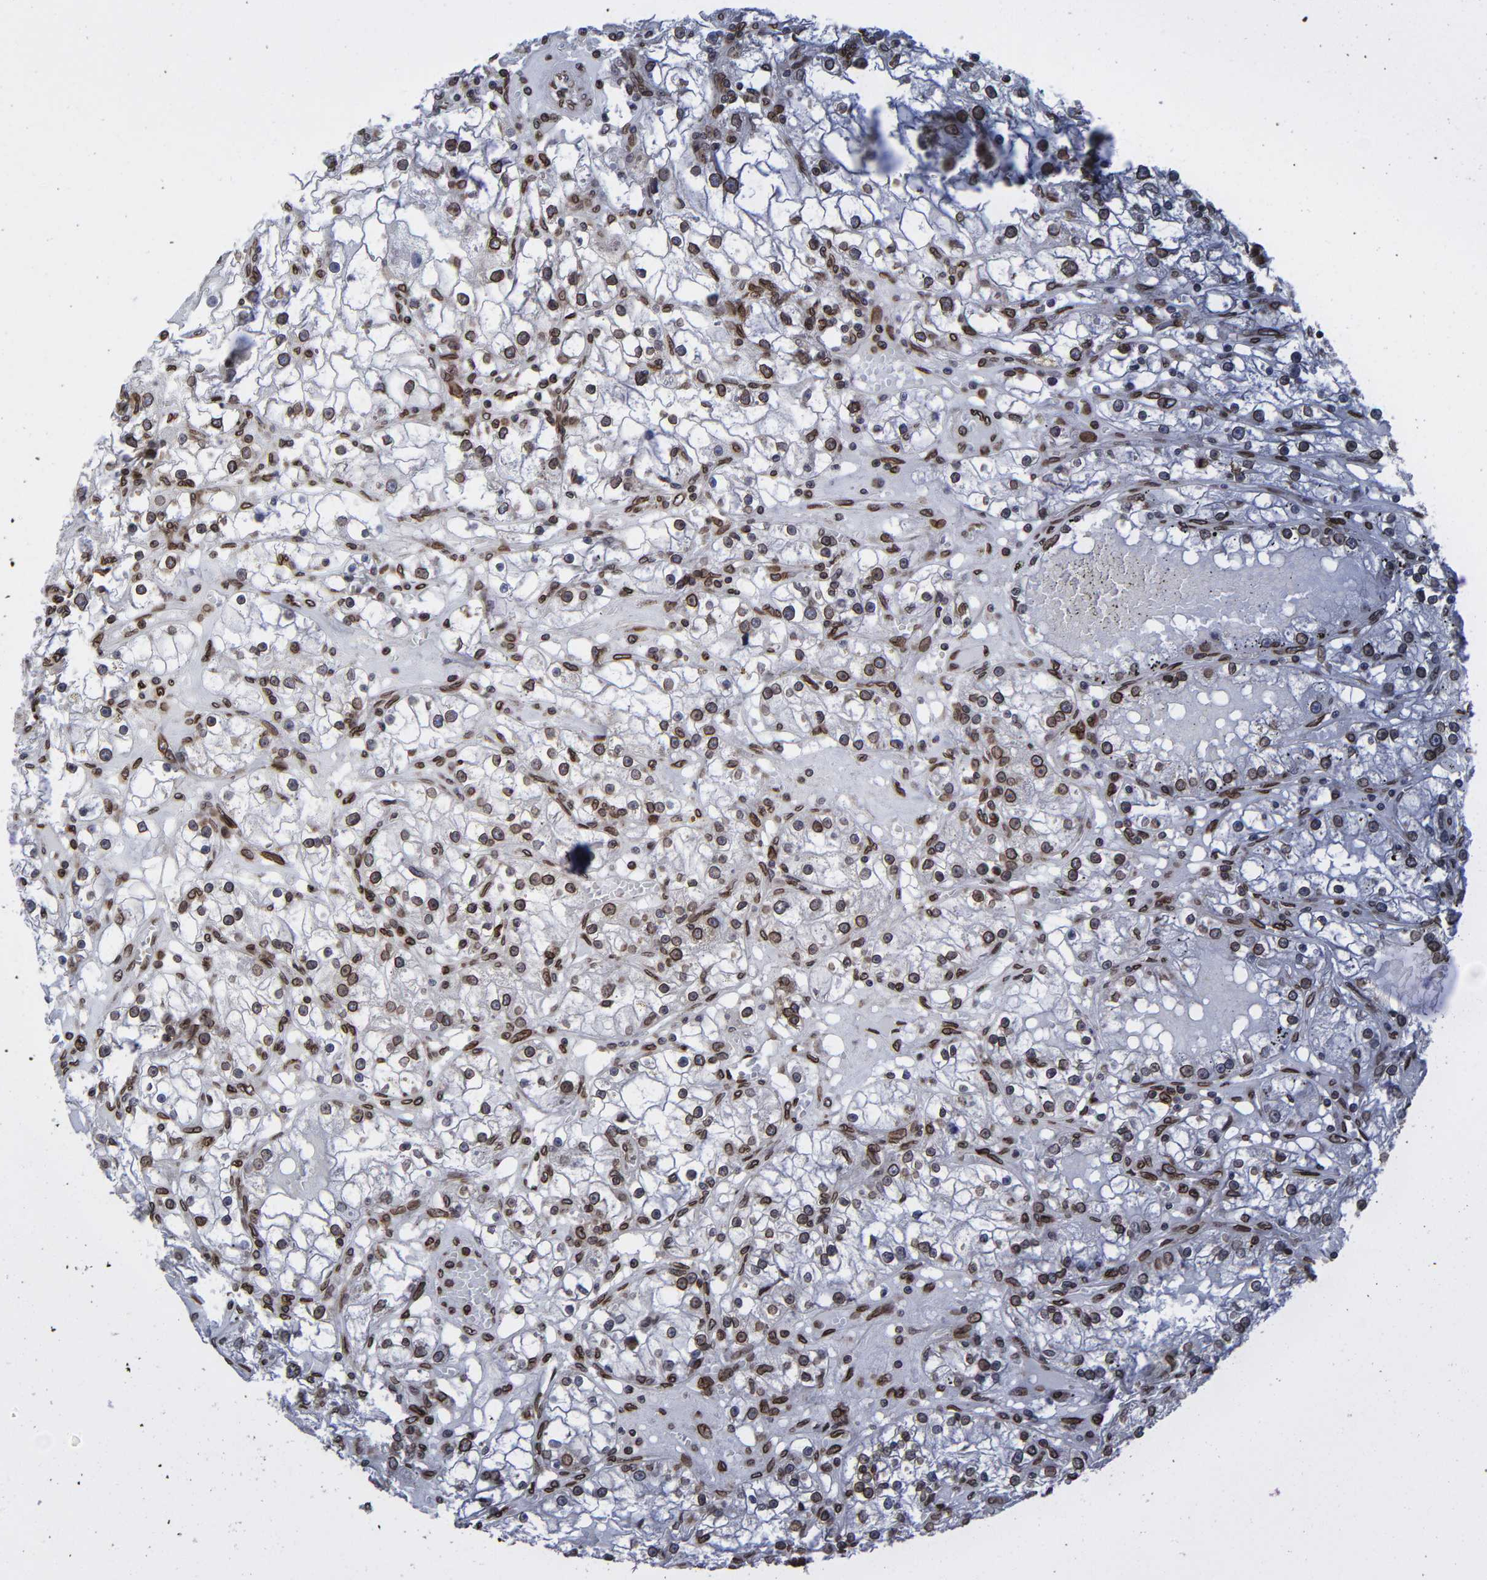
{"staining": {"intensity": "strong", "quantity": ">75%", "location": "cytoplasmic/membranous,nuclear"}, "tissue": "renal cancer", "cell_type": "Tumor cells", "image_type": "cancer", "snomed": [{"axis": "morphology", "description": "Adenocarcinoma, NOS"}, {"axis": "topography", "description": "Kidney"}], "caption": "IHC staining of renal adenocarcinoma, which shows high levels of strong cytoplasmic/membranous and nuclear expression in about >75% of tumor cells indicating strong cytoplasmic/membranous and nuclear protein positivity. The staining was performed using DAB (3,3'-diaminobenzidine) (brown) for protein detection and nuclei were counterstained in hematoxylin (blue).", "gene": "RANGAP1", "patient": {"sex": "male", "age": 56}}